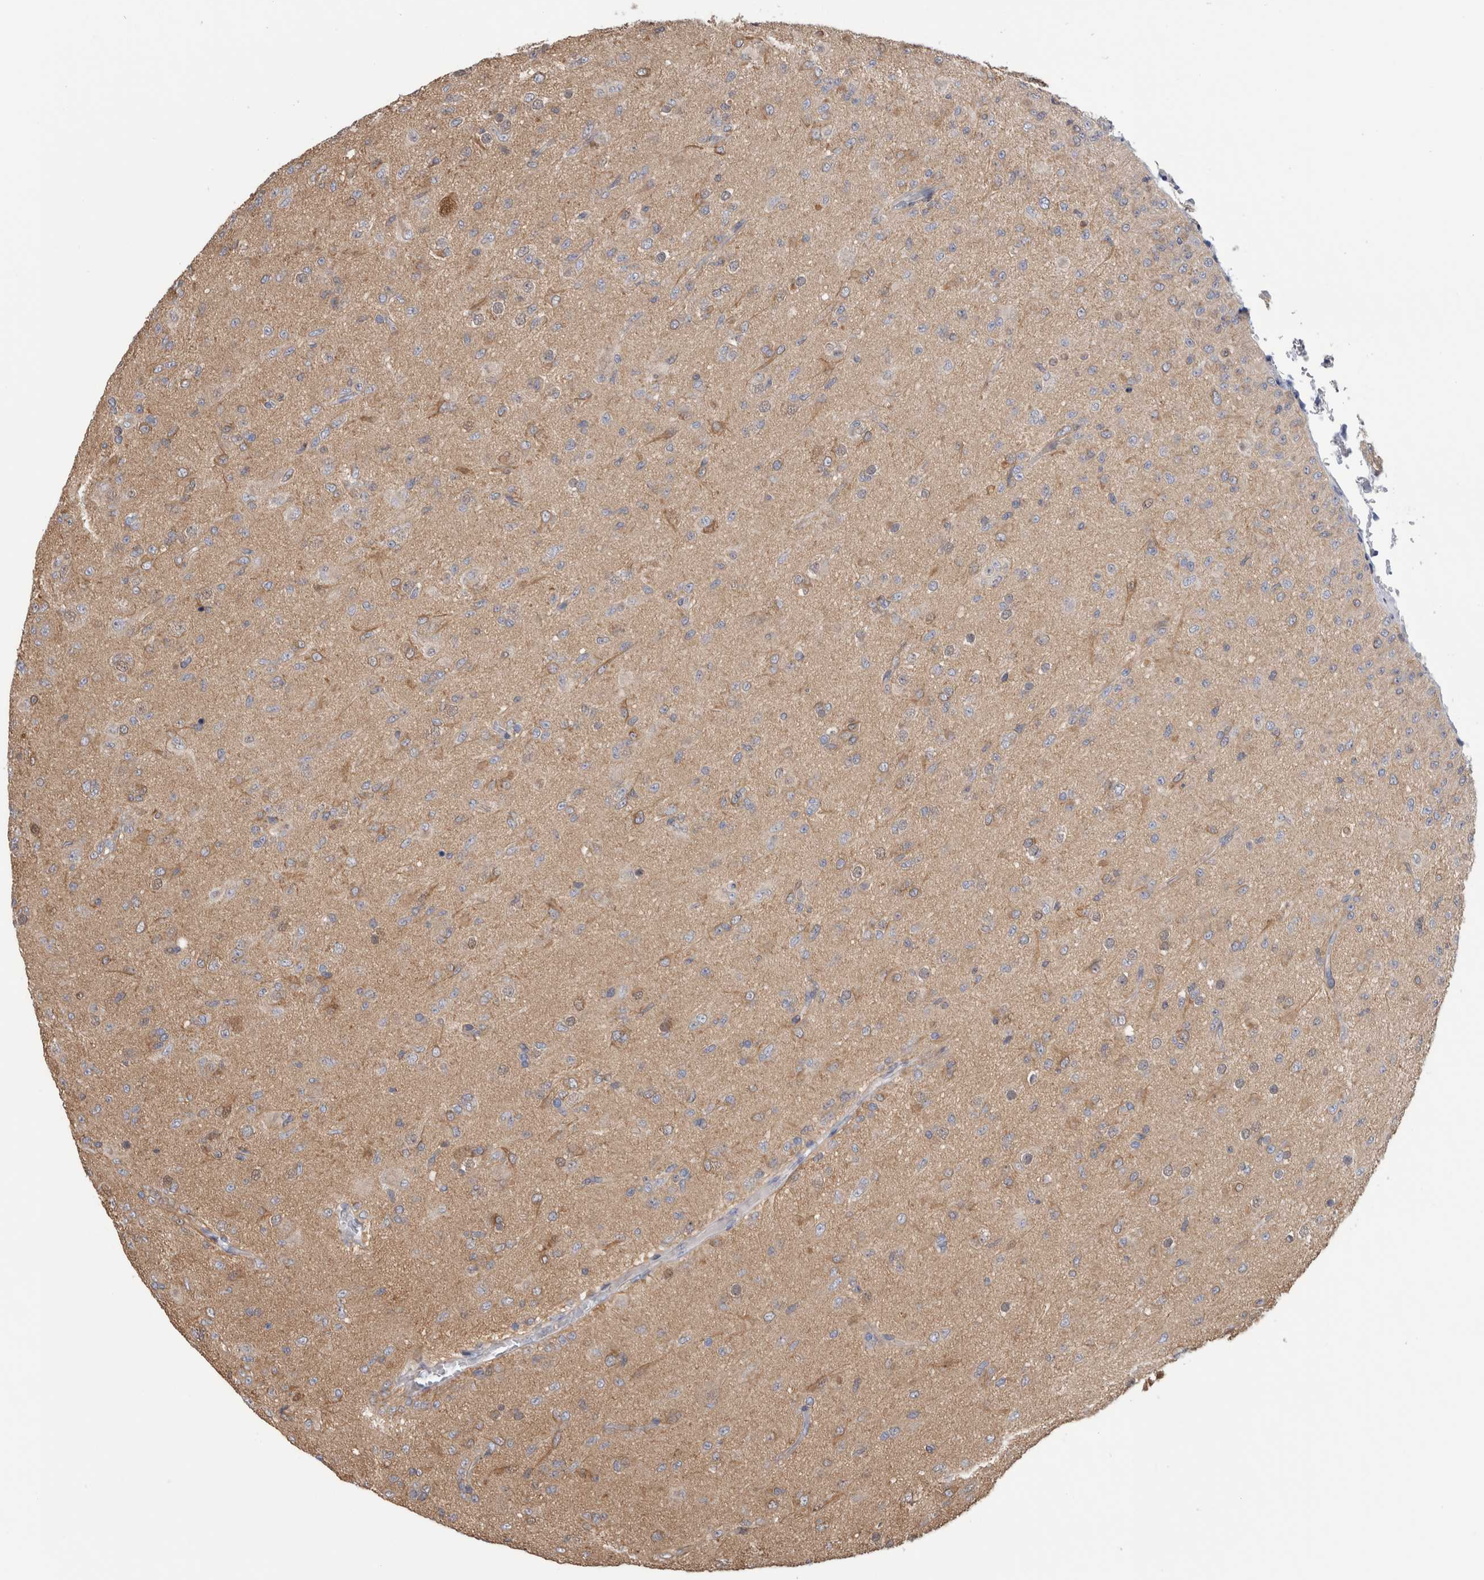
{"staining": {"intensity": "moderate", "quantity": "<25%", "location": "cytoplasmic/membranous"}, "tissue": "glioma", "cell_type": "Tumor cells", "image_type": "cancer", "snomed": [{"axis": "morphology", "description": "Glioma, malignant, Low grade"}, {"axis": "topography", "description": "Brain"}], "caption": "Moderate cytoplasmic/membranous staining for a protein is seen in about <25% of tumor cells of malignant glioma (low-grade) using IHC.", "gene": "SCRN1", "patient": {"sex": "male", "age": 65}}